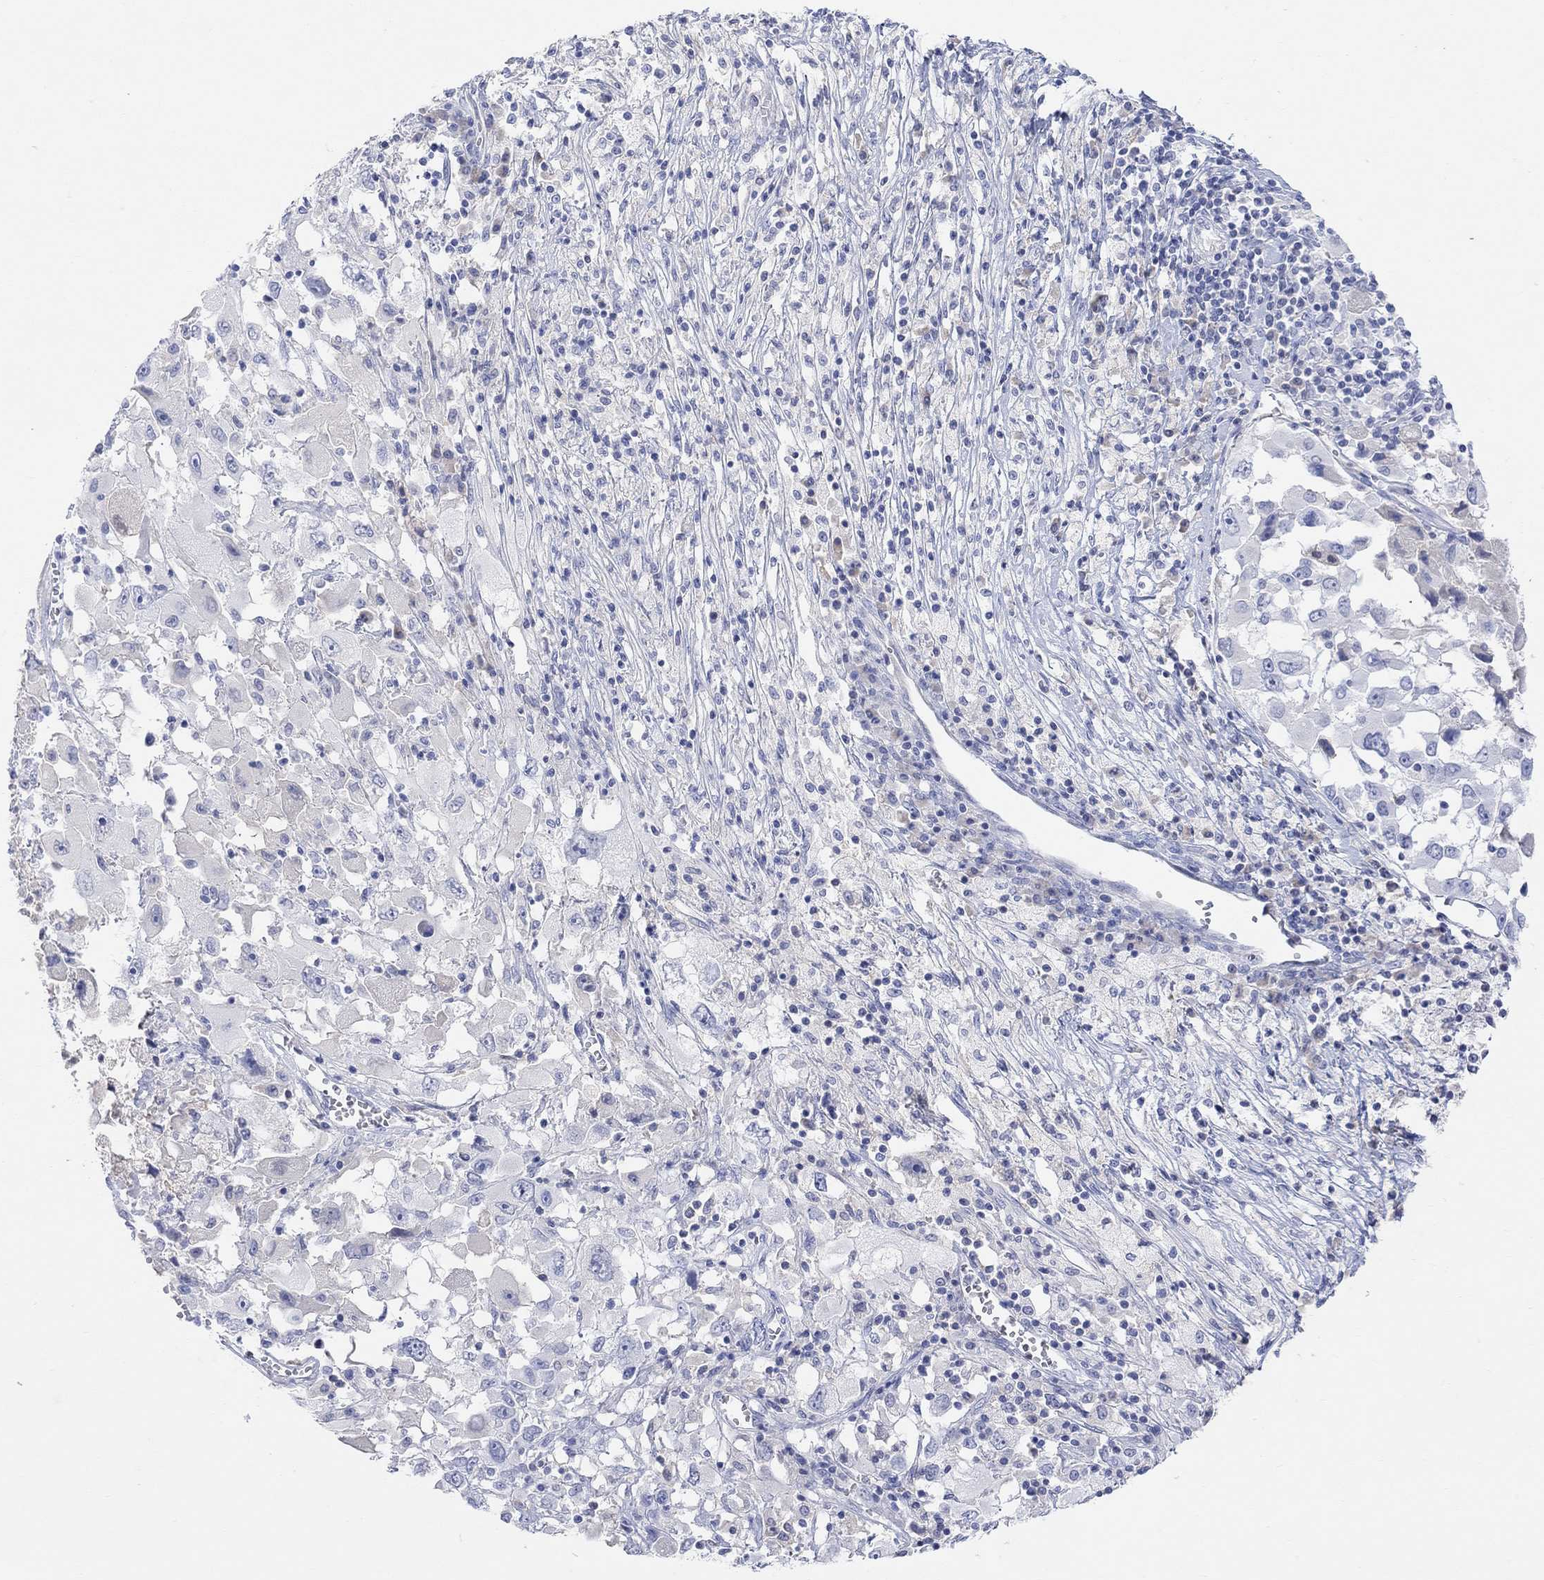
{"staining": {"intensity": "negative", "quantity": "none", "location": "none"}, "tissue": "melanoma", "cell_type": "Tumor cells", "image_type": "cancer", "snomed": [{"axis": "morphology", "description": "Malignant melanoma, Metastatic site"}, {"axis": "topography", "description": "Soft tissue"}], "caption": "There is no significant positivity in tumor cells of melanoma.", "gene": "TYR", "patient": {"sex": "male", "age": 50}}